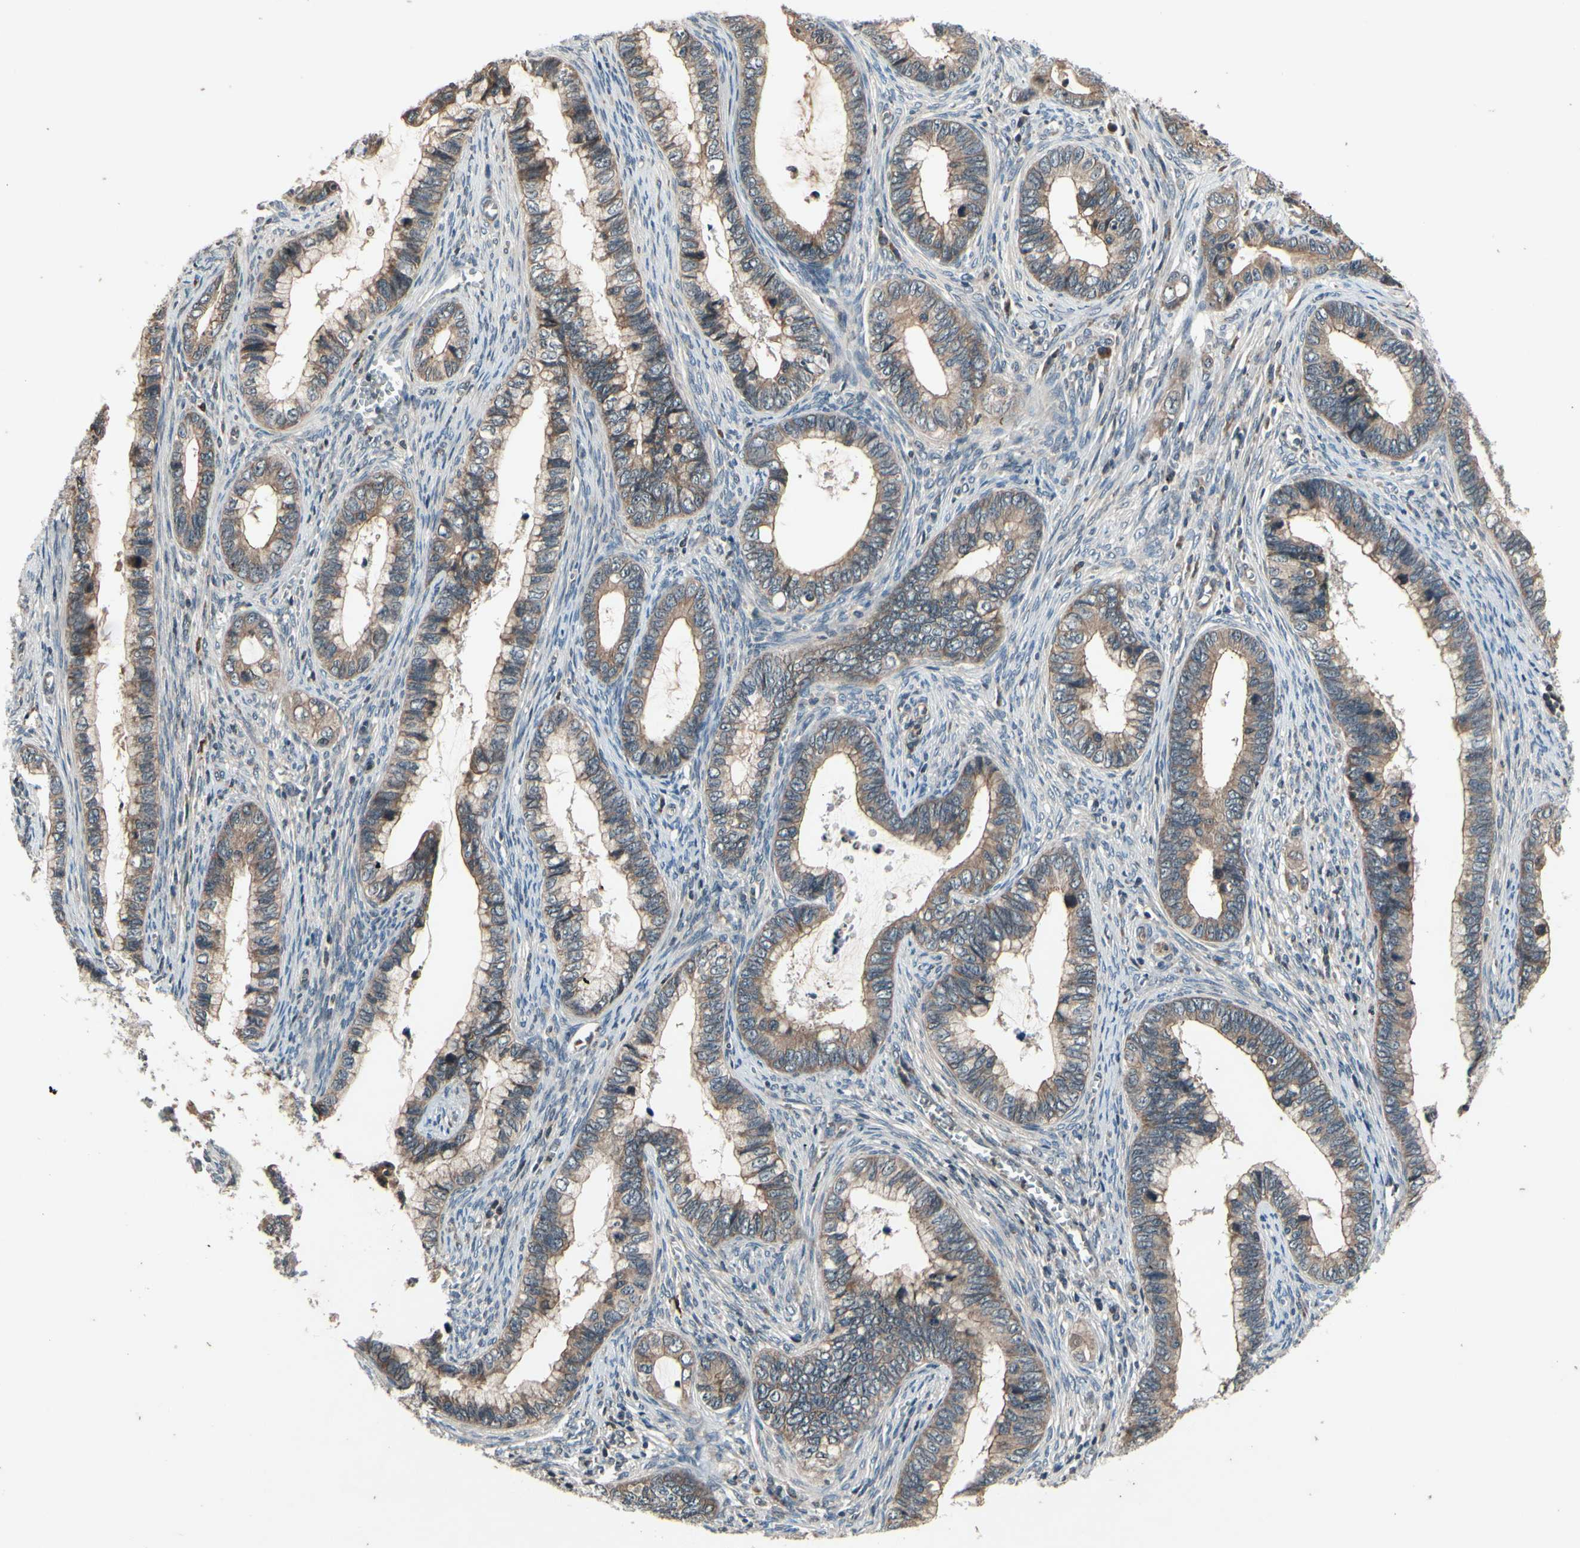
{"staining": {"intensity": "weak", "quantity": ">75%", "location": "cytoplasmic/membranous"}, "tissue": "cervical cancer", "cell_type": "Tumor cells", "image_type": "cancer", "snomed": [{"axis": "morphology", "description": "Adenocarcinoma, NOS"}, {"axis": "topography", "description": "Cervix"}], "caption": "An immunohistochemistry (IHC) photomicrograph of neoplastic tissue is shown. Protein staining in brown labels weak cytoplasmic/membranous positivity in cervical adenocarcinoma within tumor cells.", "gene": "MBTPS2", "patient": {"sex": "female", "age": 44}}